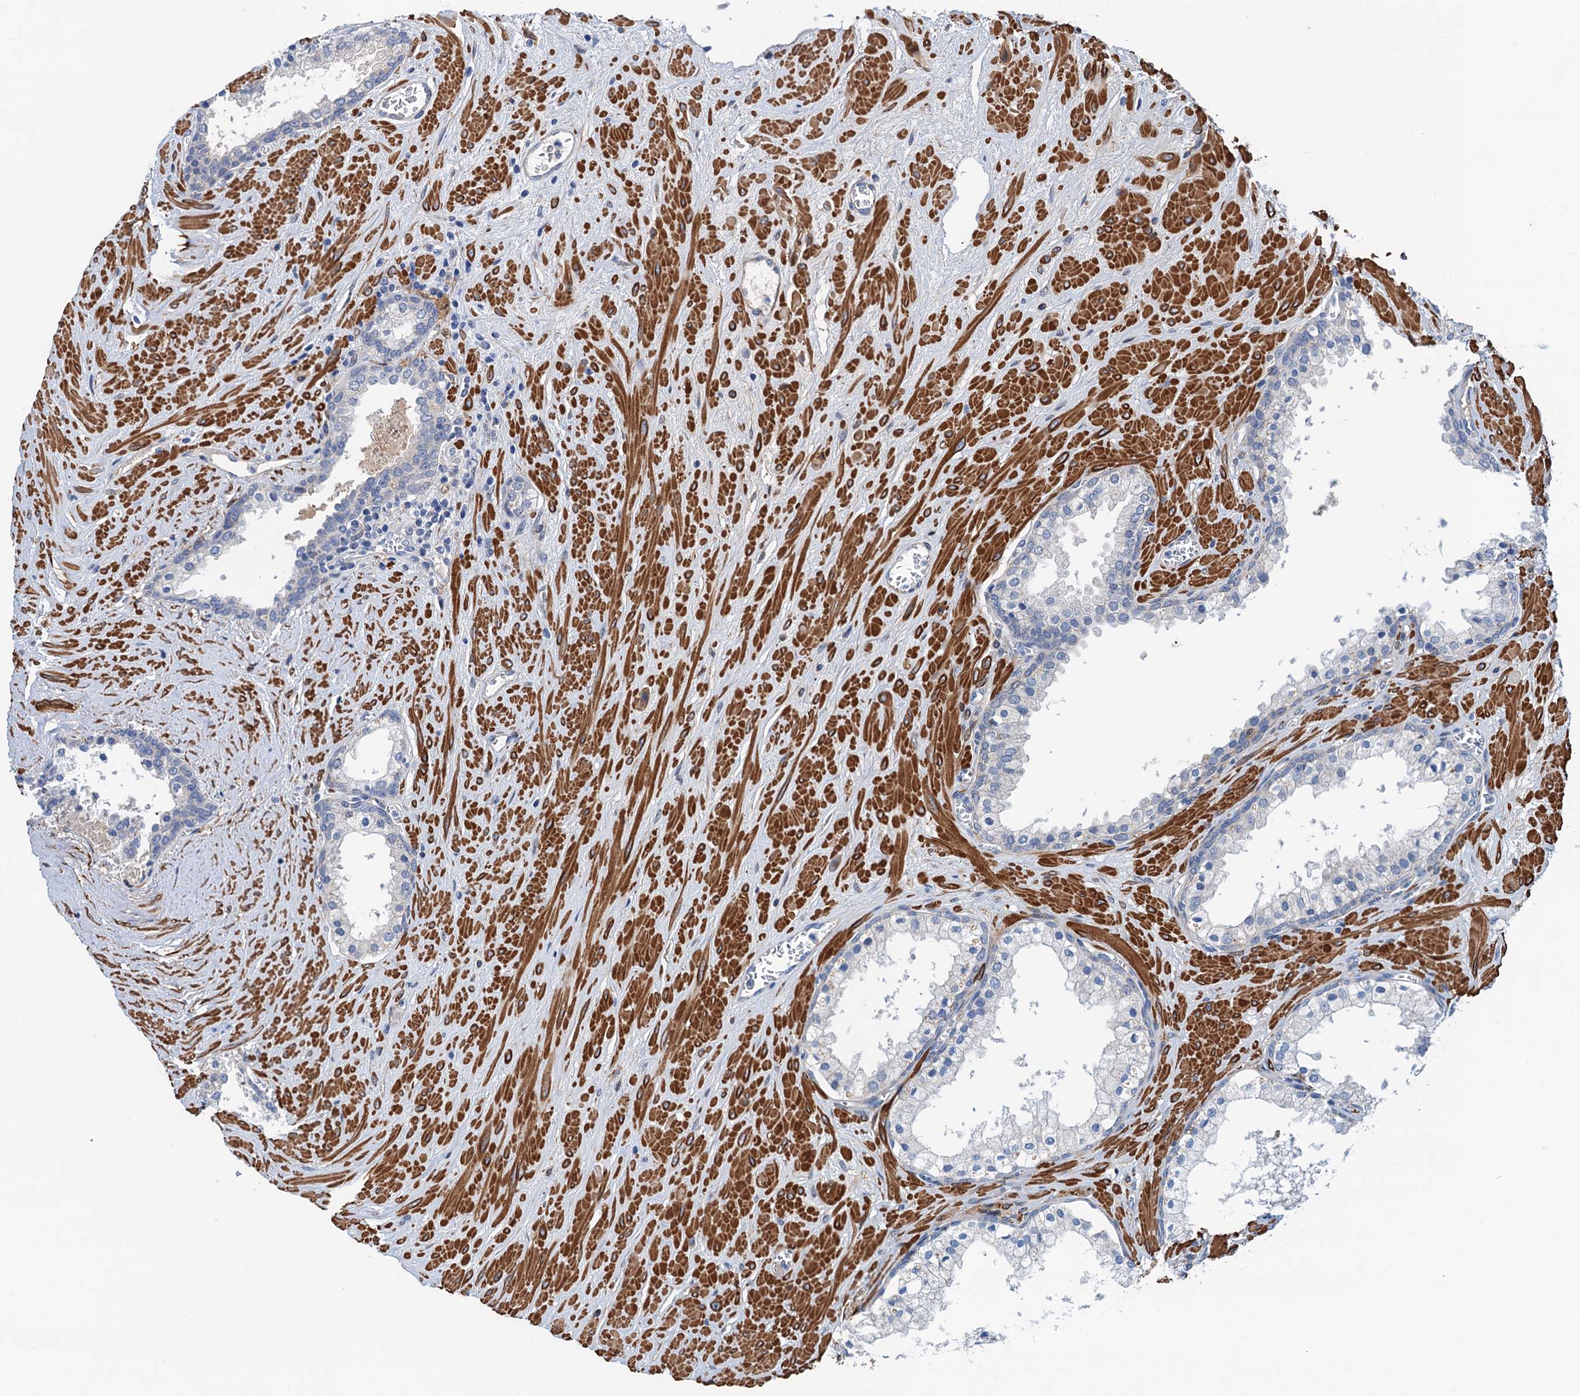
{"staining": {"intensity": "negative", "quantity": "none", "location": "none"}, "tissue": "prostate cancer", "cell_type": "Tumor cells", "image_type": "cancer", "snomed": [{"axis": "morphology", "description": "Adenocarcinoma, High grade"}, {"axis": "topography", "description": "Prostate"}], "caption": "The micrograph shows no staining of tumor cells in prostate high-grade adenocarcinoma. (DAB (3,3'-diaminobenzidine) immunohistochemistry (IHC) visualized using brightfield microscopy, high magnification).", "gene": "CSTPP1", "patient": {"sex": "male", "age": 64}}